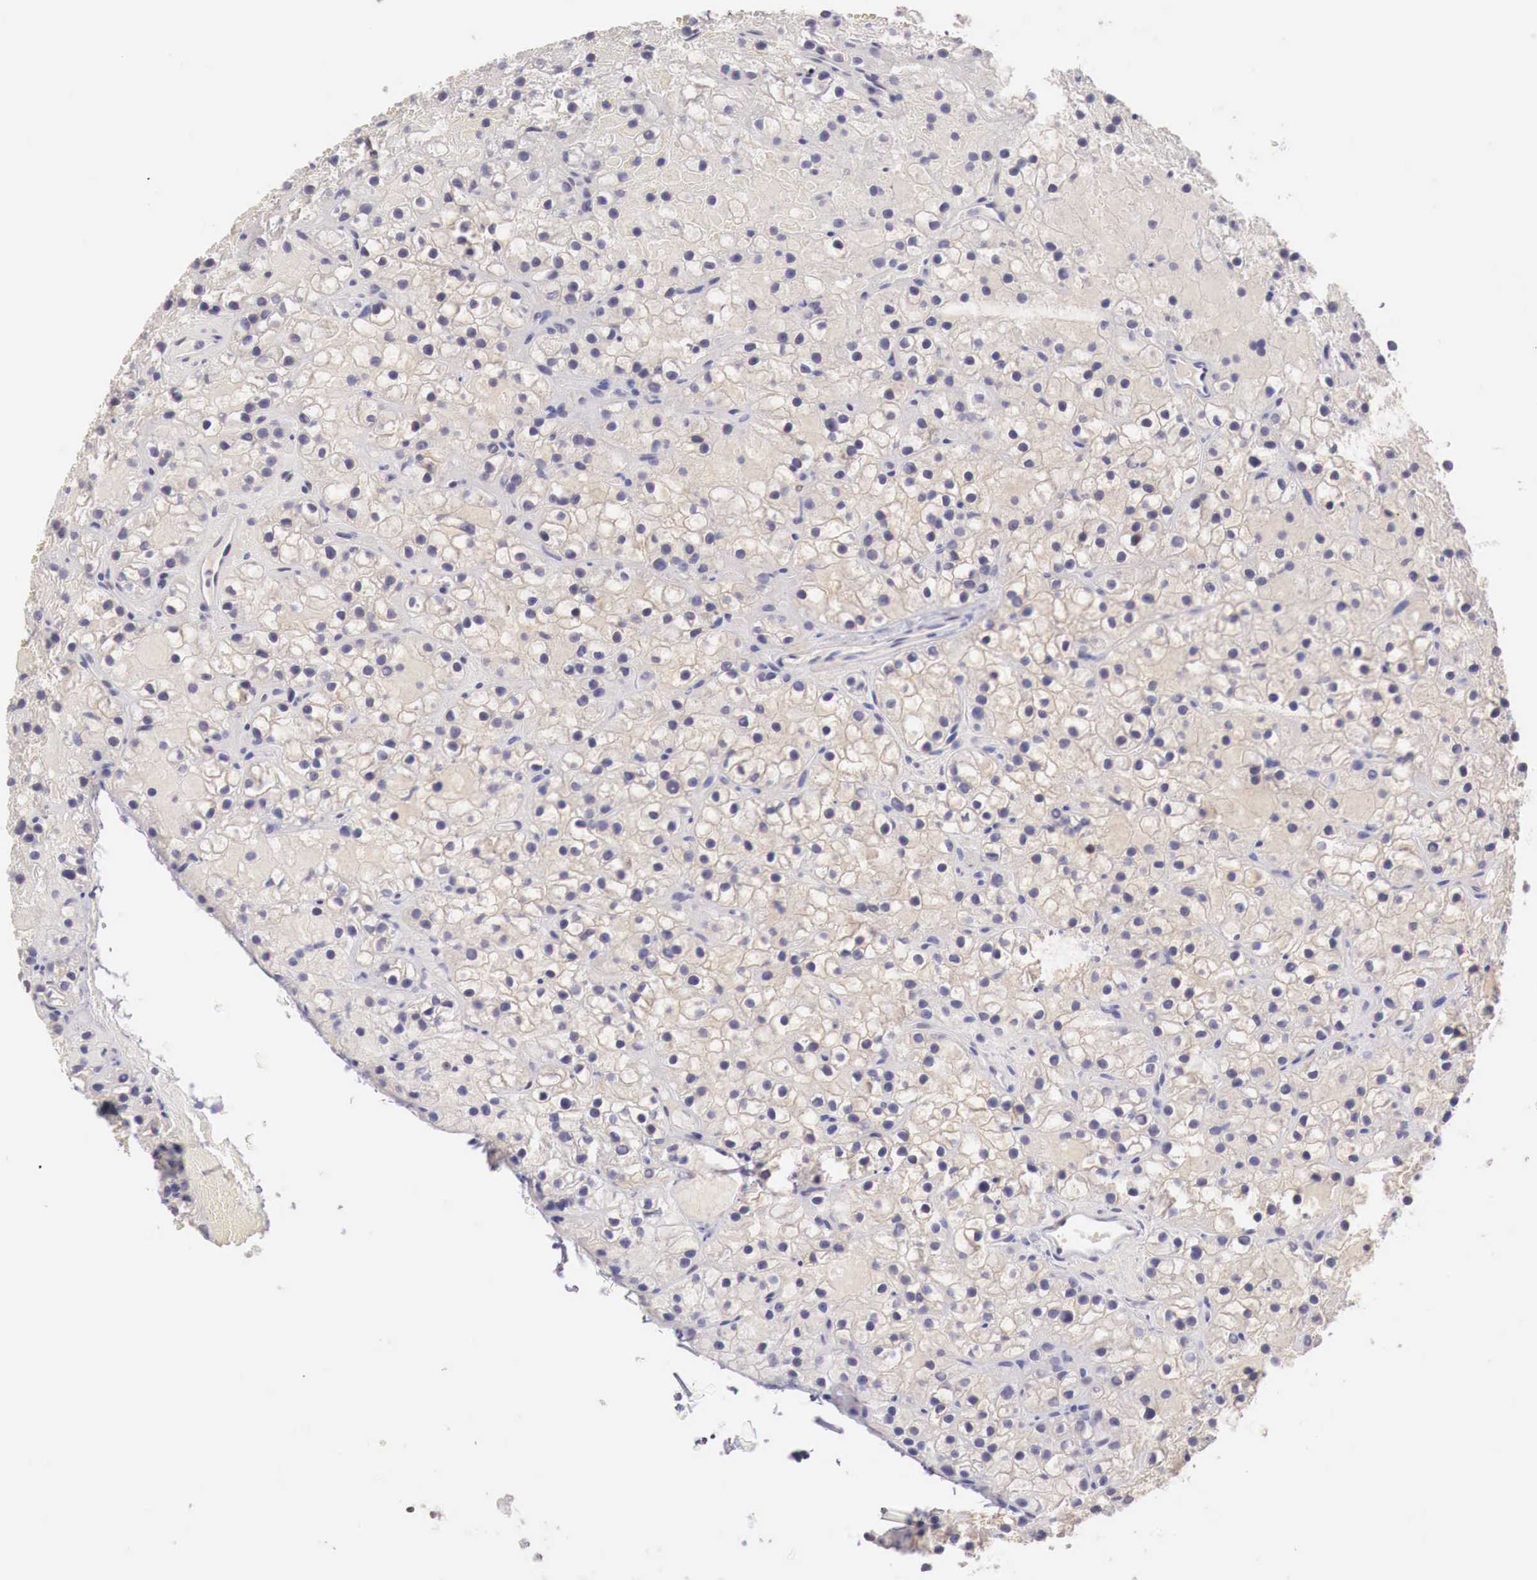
{"staining": {"intensity": "weak", "quantity": "<25%", "location": "nuclear"}, "tissue": "parathyroid gland", "cell_type": "Glandular cells", "image_type": "normal", "snomed": [{"axis": "morphology", "description": "Normal tissue, NOS"}, {"axis": "topography", "description": "Parathyroid gland"}], "caption": "A micrograph of parathyroid gland stained for a protein demonstrates no brown staining in glandular cells.", "gene": "UBA1", "patient": {"sex": "female", "age": 71}}